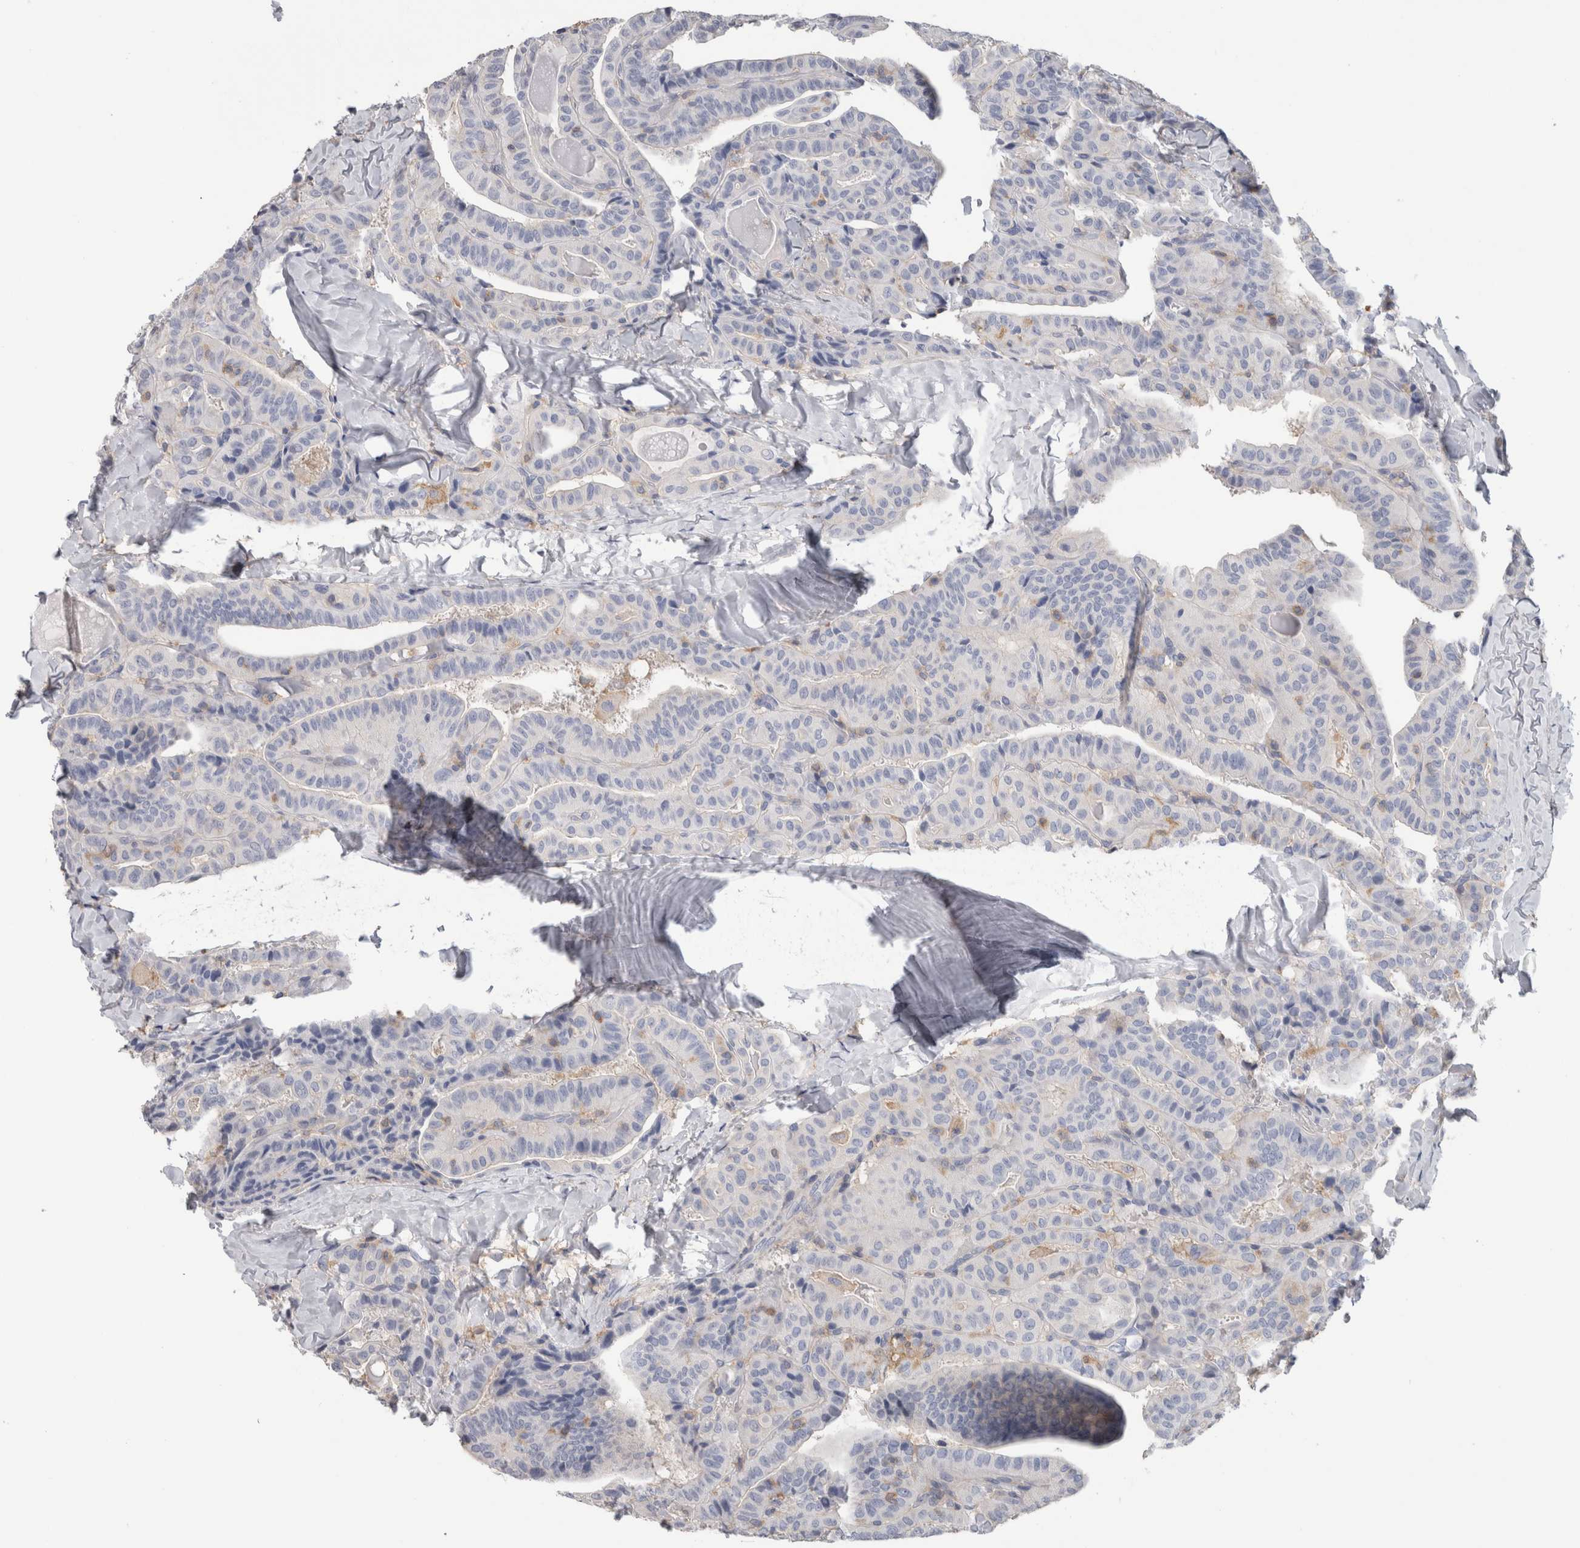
{"staining": {"intensity": "negative", "quantity": "none", "location": "none"}, "tissue": "thyroid cancer", "cell_type": "Tumor cells", "image_type": "cancer", "snomed": [{"axis": "morphology", "description": "Papillary adenocarcinoma, NOS"}, {"axis": "topography", "description": "Thyroid gland"}], "caption": "The histopathology image reveals no significant positivity in tumor cells of thyroid cancer.", "gene": "SCRN1", "patient": {"sex": "male", "age": 77}}